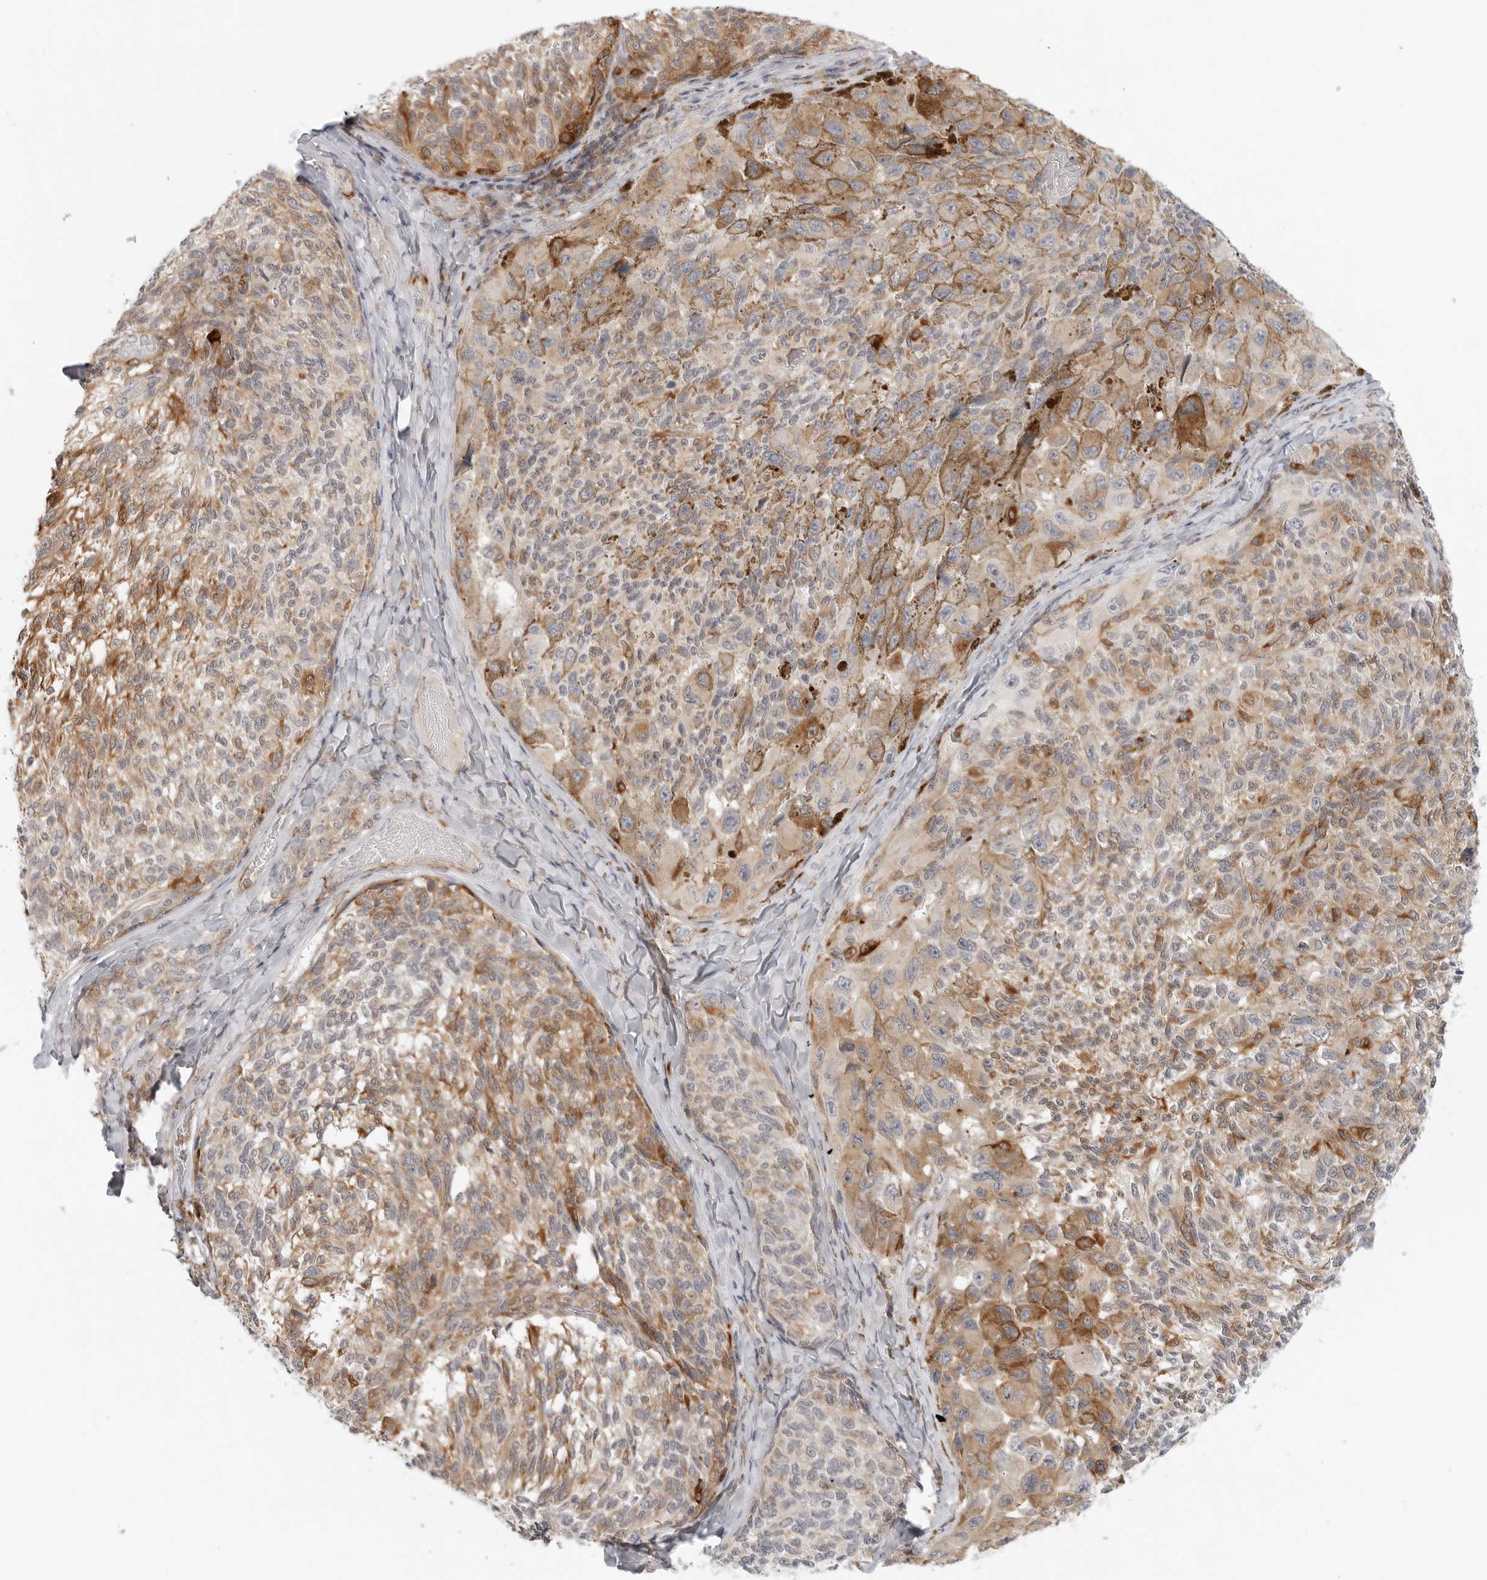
{"staining": {"intensity": "moderate", "quantity": ">75%", "location": "cytoplasmic/membranous"}, "tissue": "melanoma", "cell_type": "Tumor cells", "image_type": "cancer", "snomed": [{"axis": "morphology", "description": "Malignant melanoma, NOS"}, {"axis": "topography", "description": "Skin"}], "caption": "Immunohistochemical staining of malignant melanoma exhibits medium levels of moderate cytoplasmic/membranous protein positivity in approximately >75% of tumor cells. Nuclei are stained in blue.", "gene": "C1QTNF1", "patient": {"sex": "female", "age": 73}}